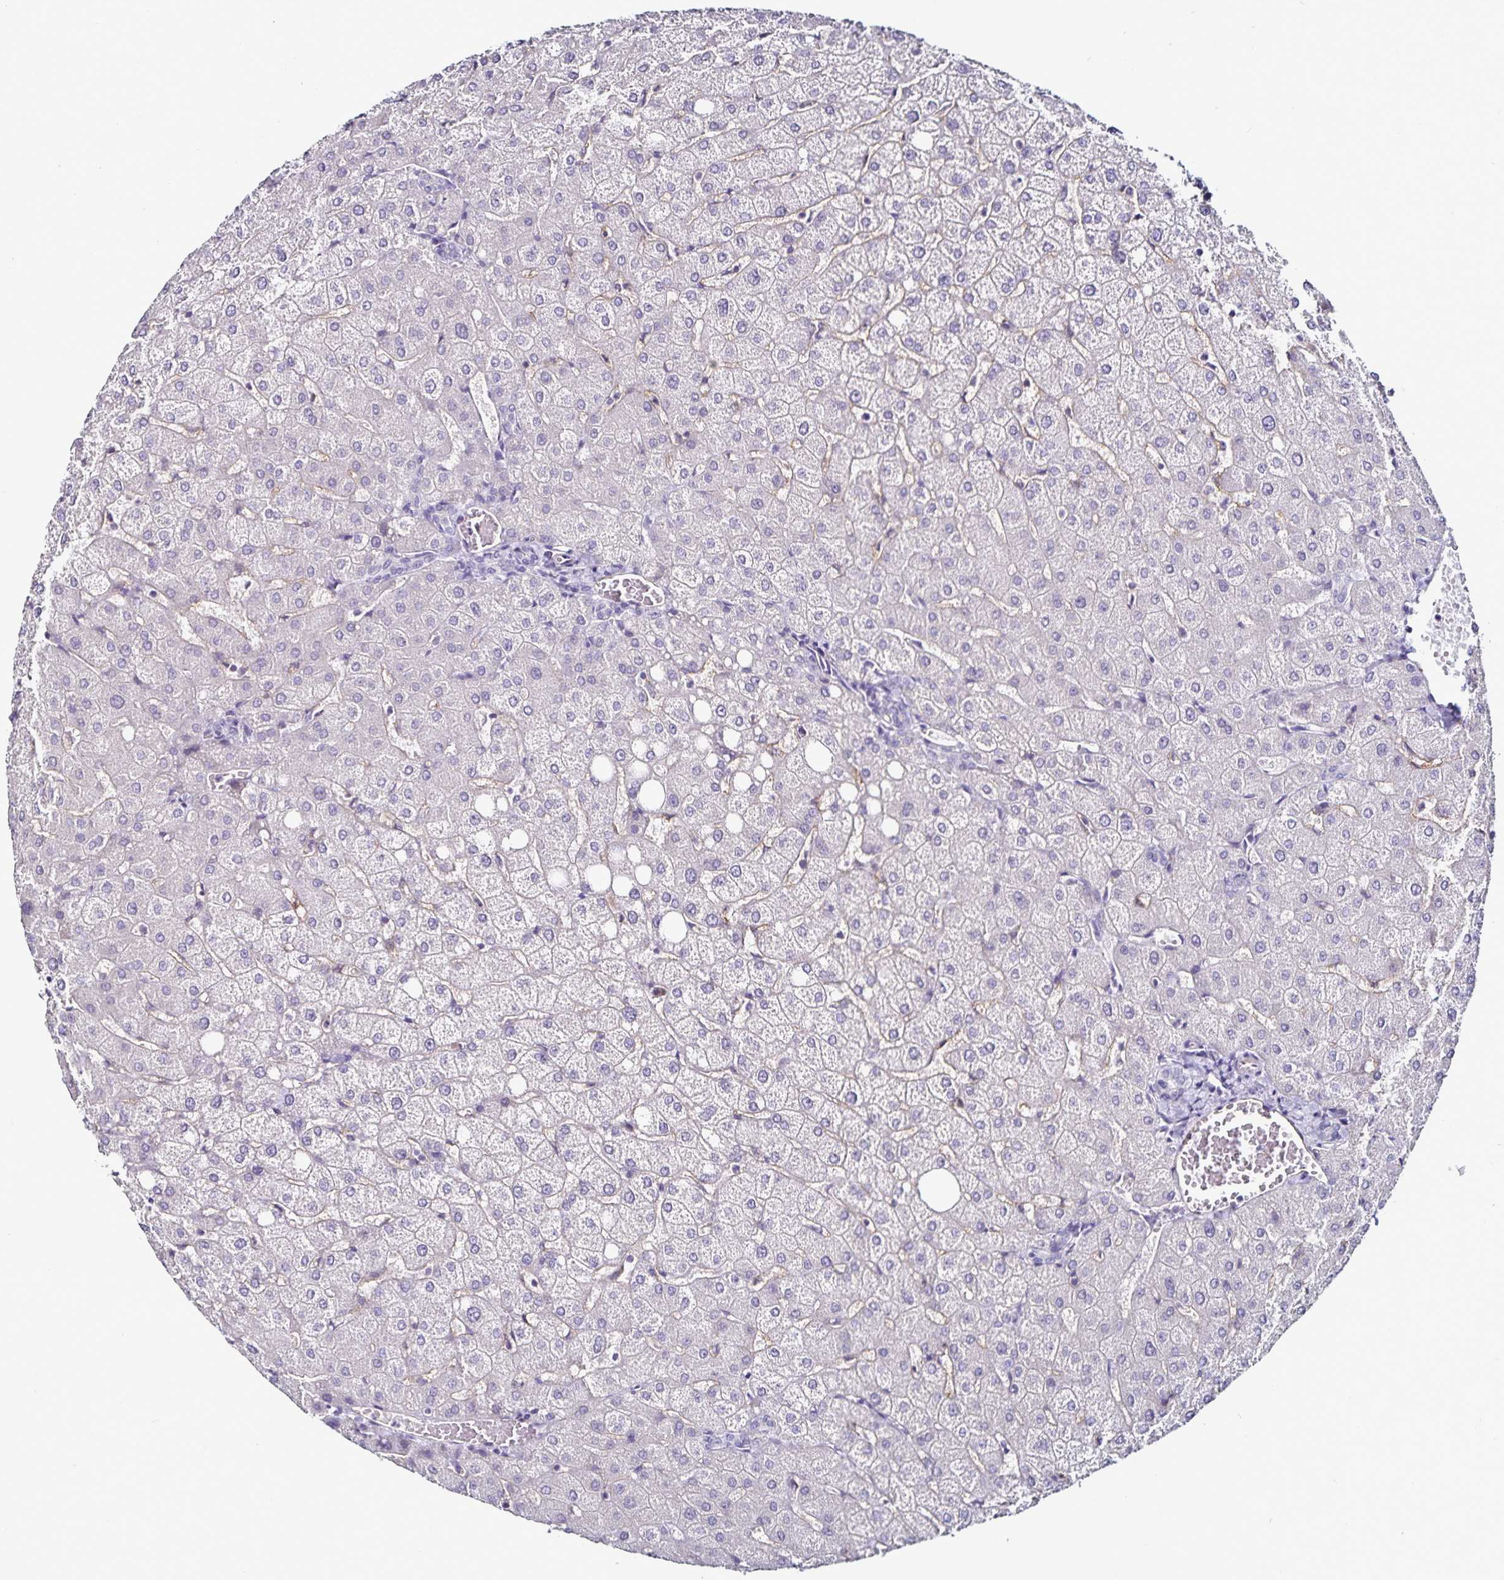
{"staining": {"intensity": "negative", "quantity": "none", "location": "none"}, "tissue": "liver", "cell_type": "Cholangiocytes", "image_type": "normal", "snomed": [{"axis": "morphology", "description": "Normal tissue, NOS"}, {"axis": "topography", "description": "Liver"}], "caption": "Immunohistochemical staining of unremarkable liver shows no significant expression in cholangiocytes. (DAB immunohistochemistry with hematoxylin counter stain).", "gene": "TSPAN7", "patient": {"sex": "female", "age": 54}}